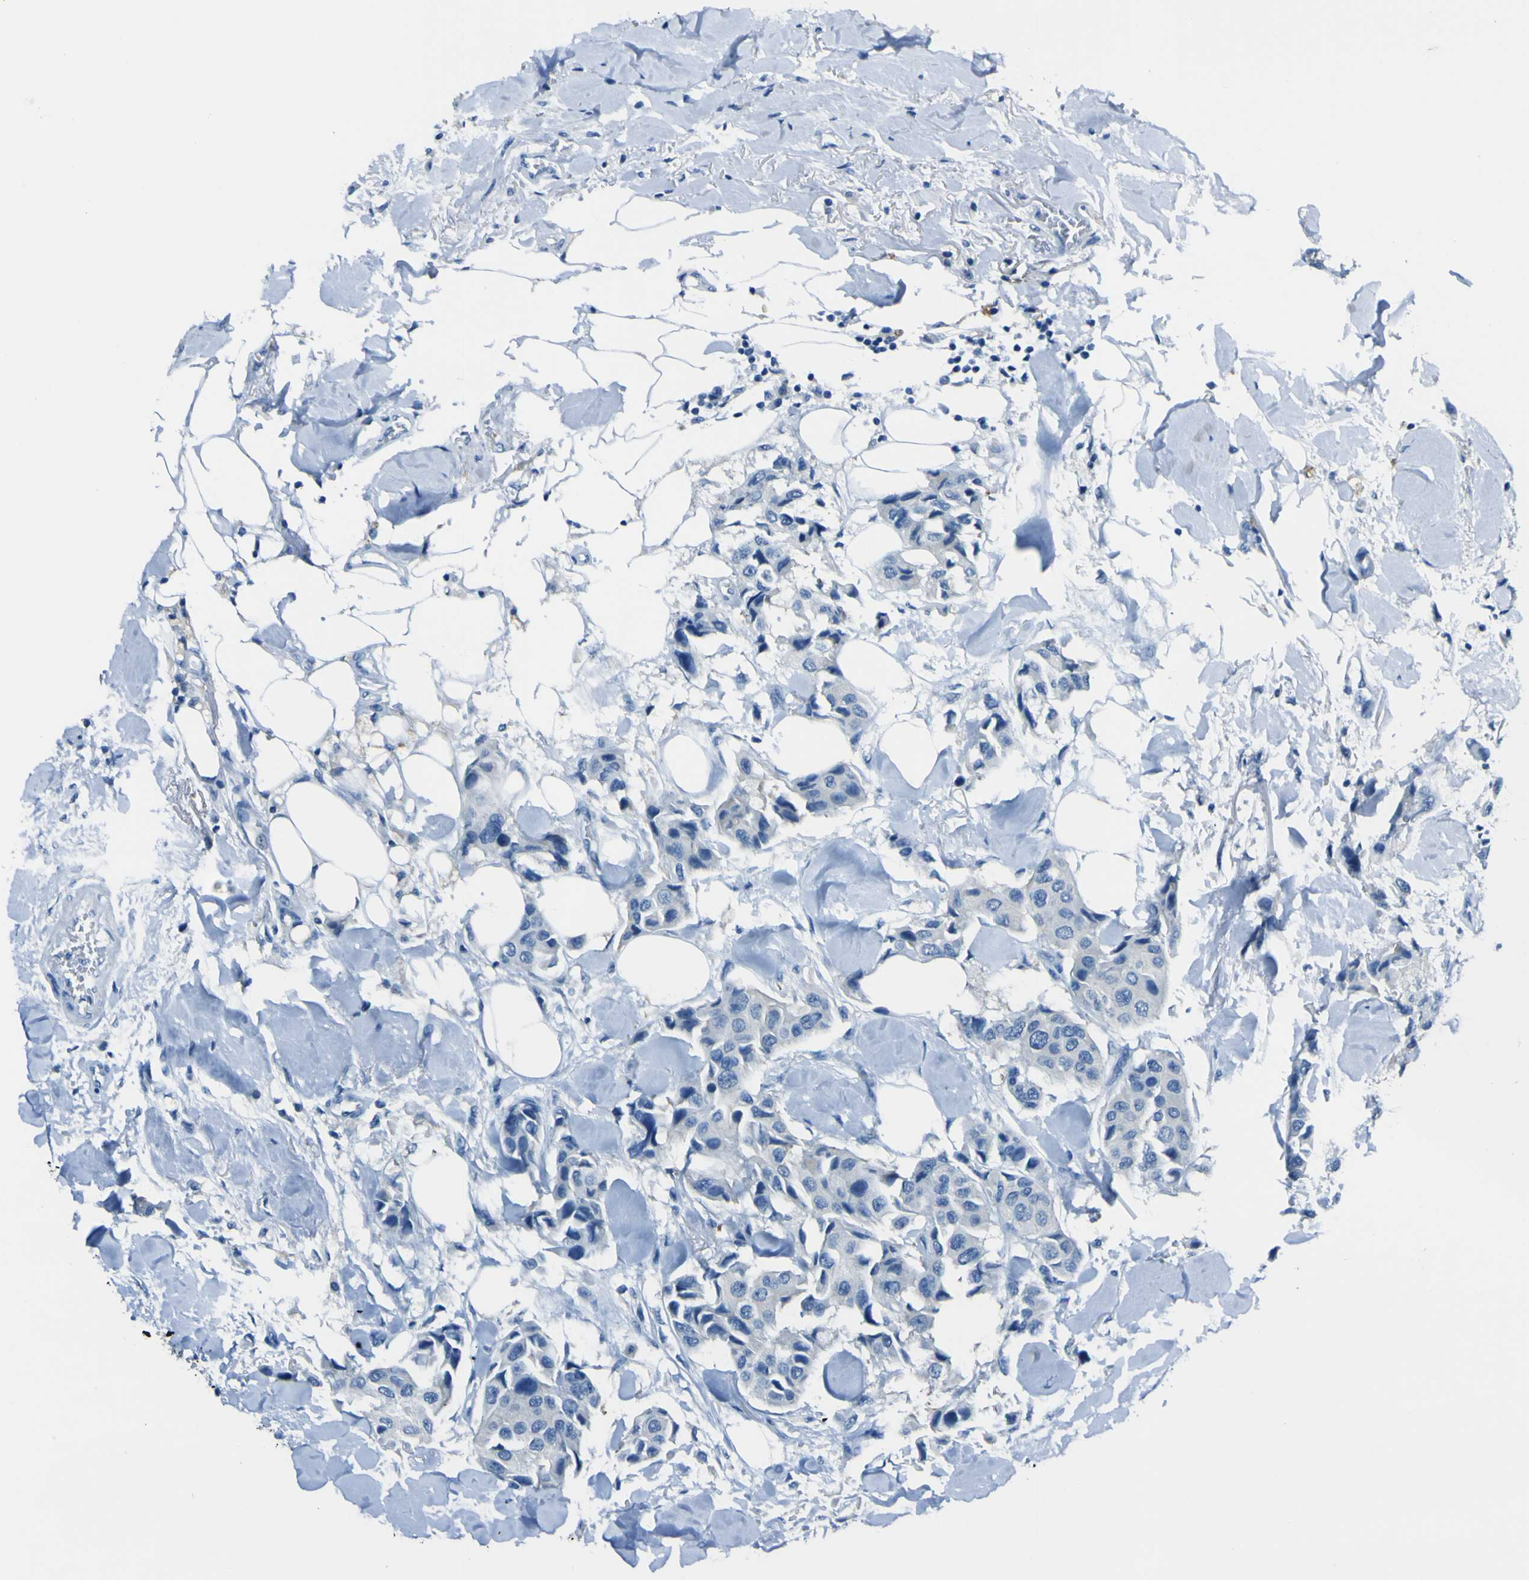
{"staining": {"intensity": "negative", "quantity": "none", "location": "none"}, "tissue": "breast cancer", "cell_type": "Tumor cells", "image_type": "cancer", "snomed": [{"axis": "morphology", "description": "Duct carcinoma"}, {"axis": "topography", "description": "Breast"}], "caption": "Tumor cells show no significant staining in infiltrating ductal carcinoma (breast). Brightfield microscopy of immunohistochemistry (IHC) stained with DAB (3,3'-diaminobenzidine) (brown) and hematoxylin (blue), captured at high magnification.", "gene": "PHKG1", "patient": {"sex": "female", "age": 80}}